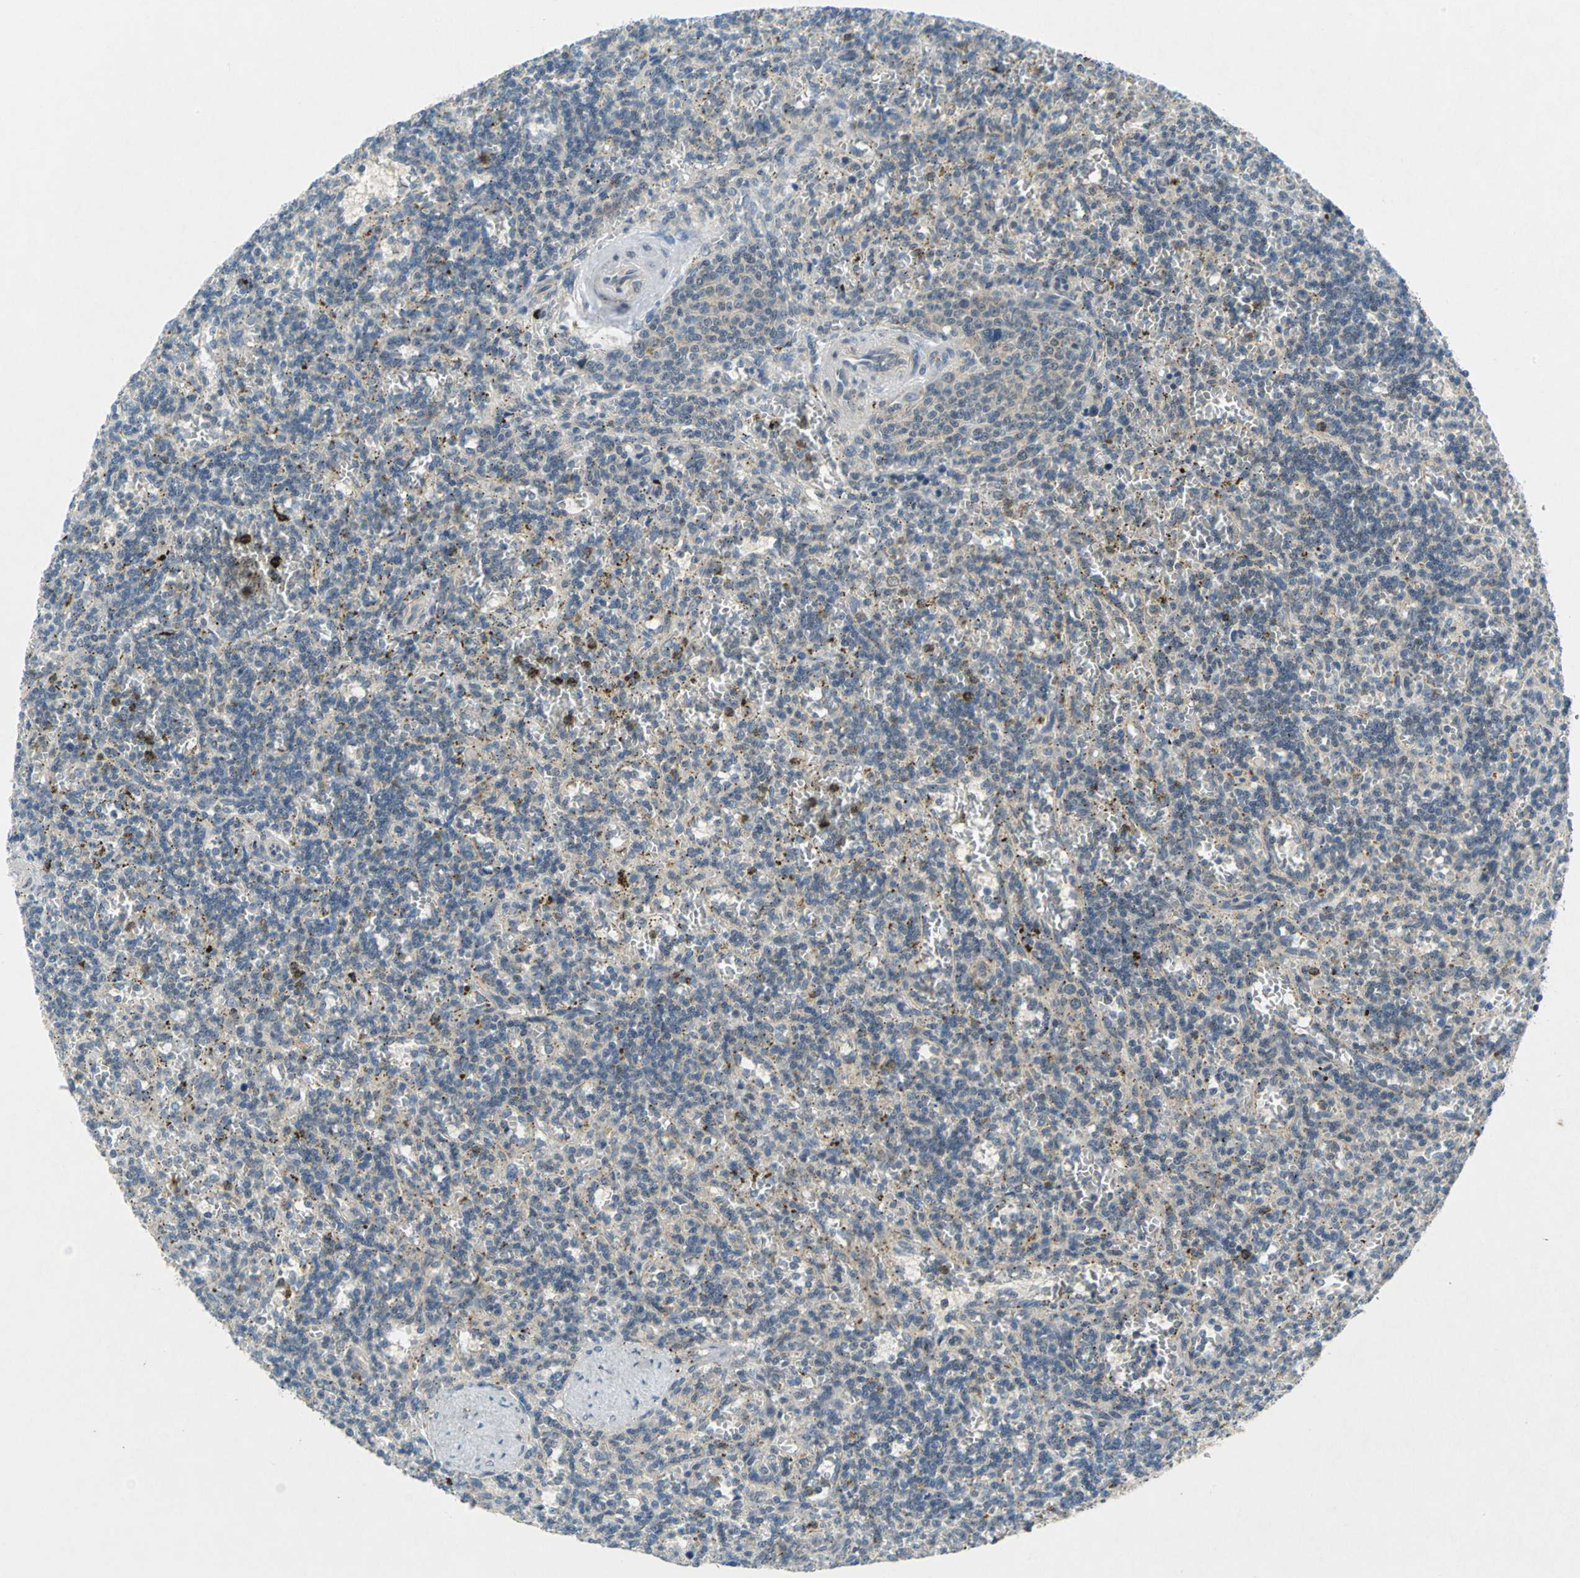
{"staining": {"intensity": "negative", "quantity": "none", "location": "none"}, "tissue": "lymphoma", "cell_type": "Tumor cells", "image_type": "cancer", "snomed": [{"axis": "morphology", "description": "Malignant lymphoma, non-Hodgkin's type, Low grade"}, {"axis": "topography", "description": "Spleen"}], "caption": "This is an immunohistochemistry micrograph of human lymphoma. There is no expression in tumor cells.", "gene": "PIN1", "patient": {"sex": "male", "age": 73}}